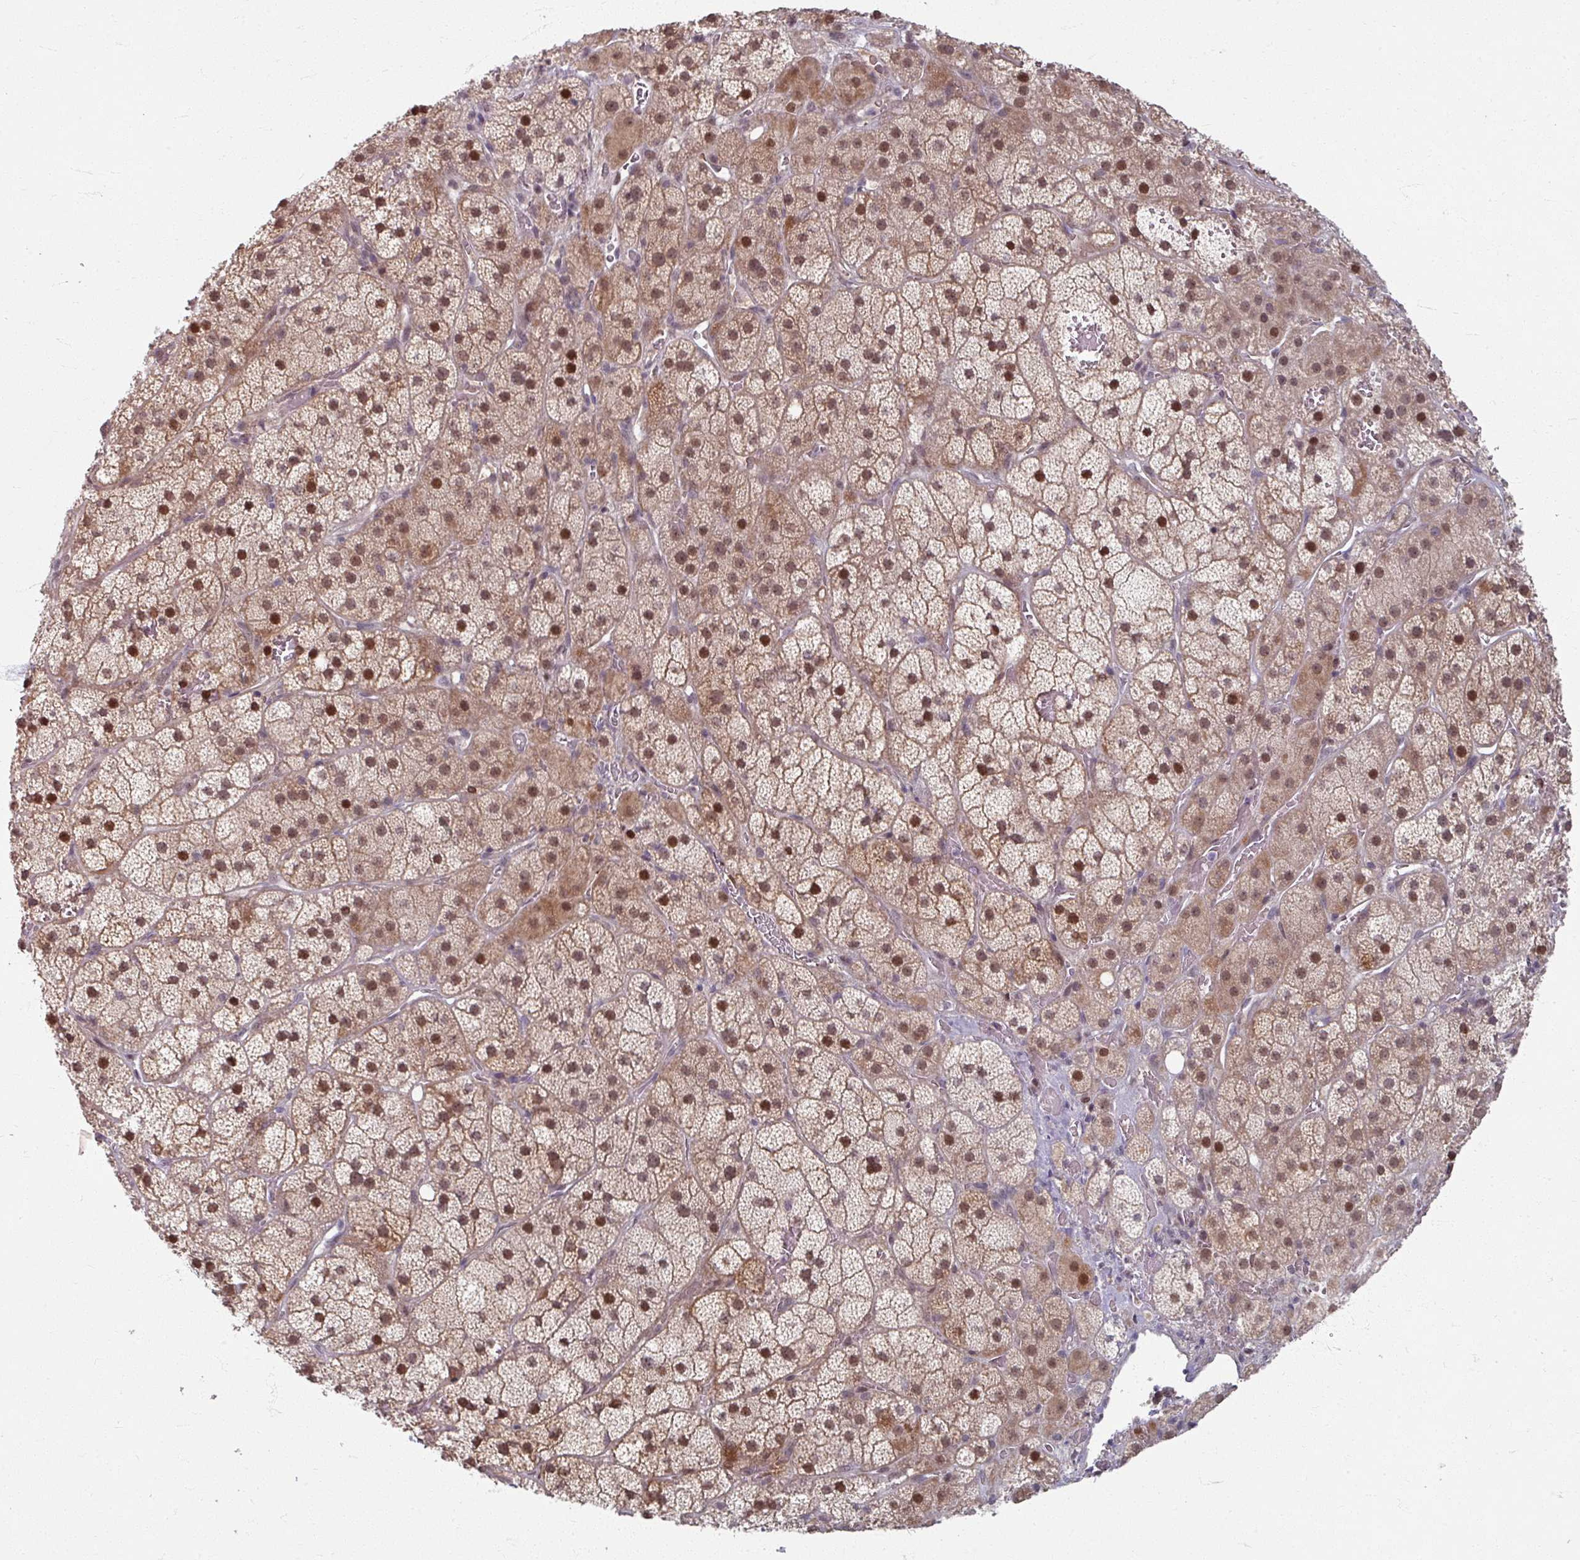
{"staining": {"intensity": "moderate", "quantity": ">75%", "location": "cytoplasmic/membranous,nuclear"}, "tissue": "adrenal gland", "cell_type": "Glandular cells", "image_type": "normal", "snomed": [{"axis": "morphology", "description": "Normal tissue, NOS"}, {"axis": "topography", "description": "Adrenal gland"}], "caption": "Glandular cells exhibit medium levels of moderate cytoplasmic/membranous,nuclear expression in approximately >75% of cells in unremarkable adrenal gland. (IHC, brightfield microscopy, high magnification).", "gene": "KLC3", "patient": {"sex": "male", "age": 57}}